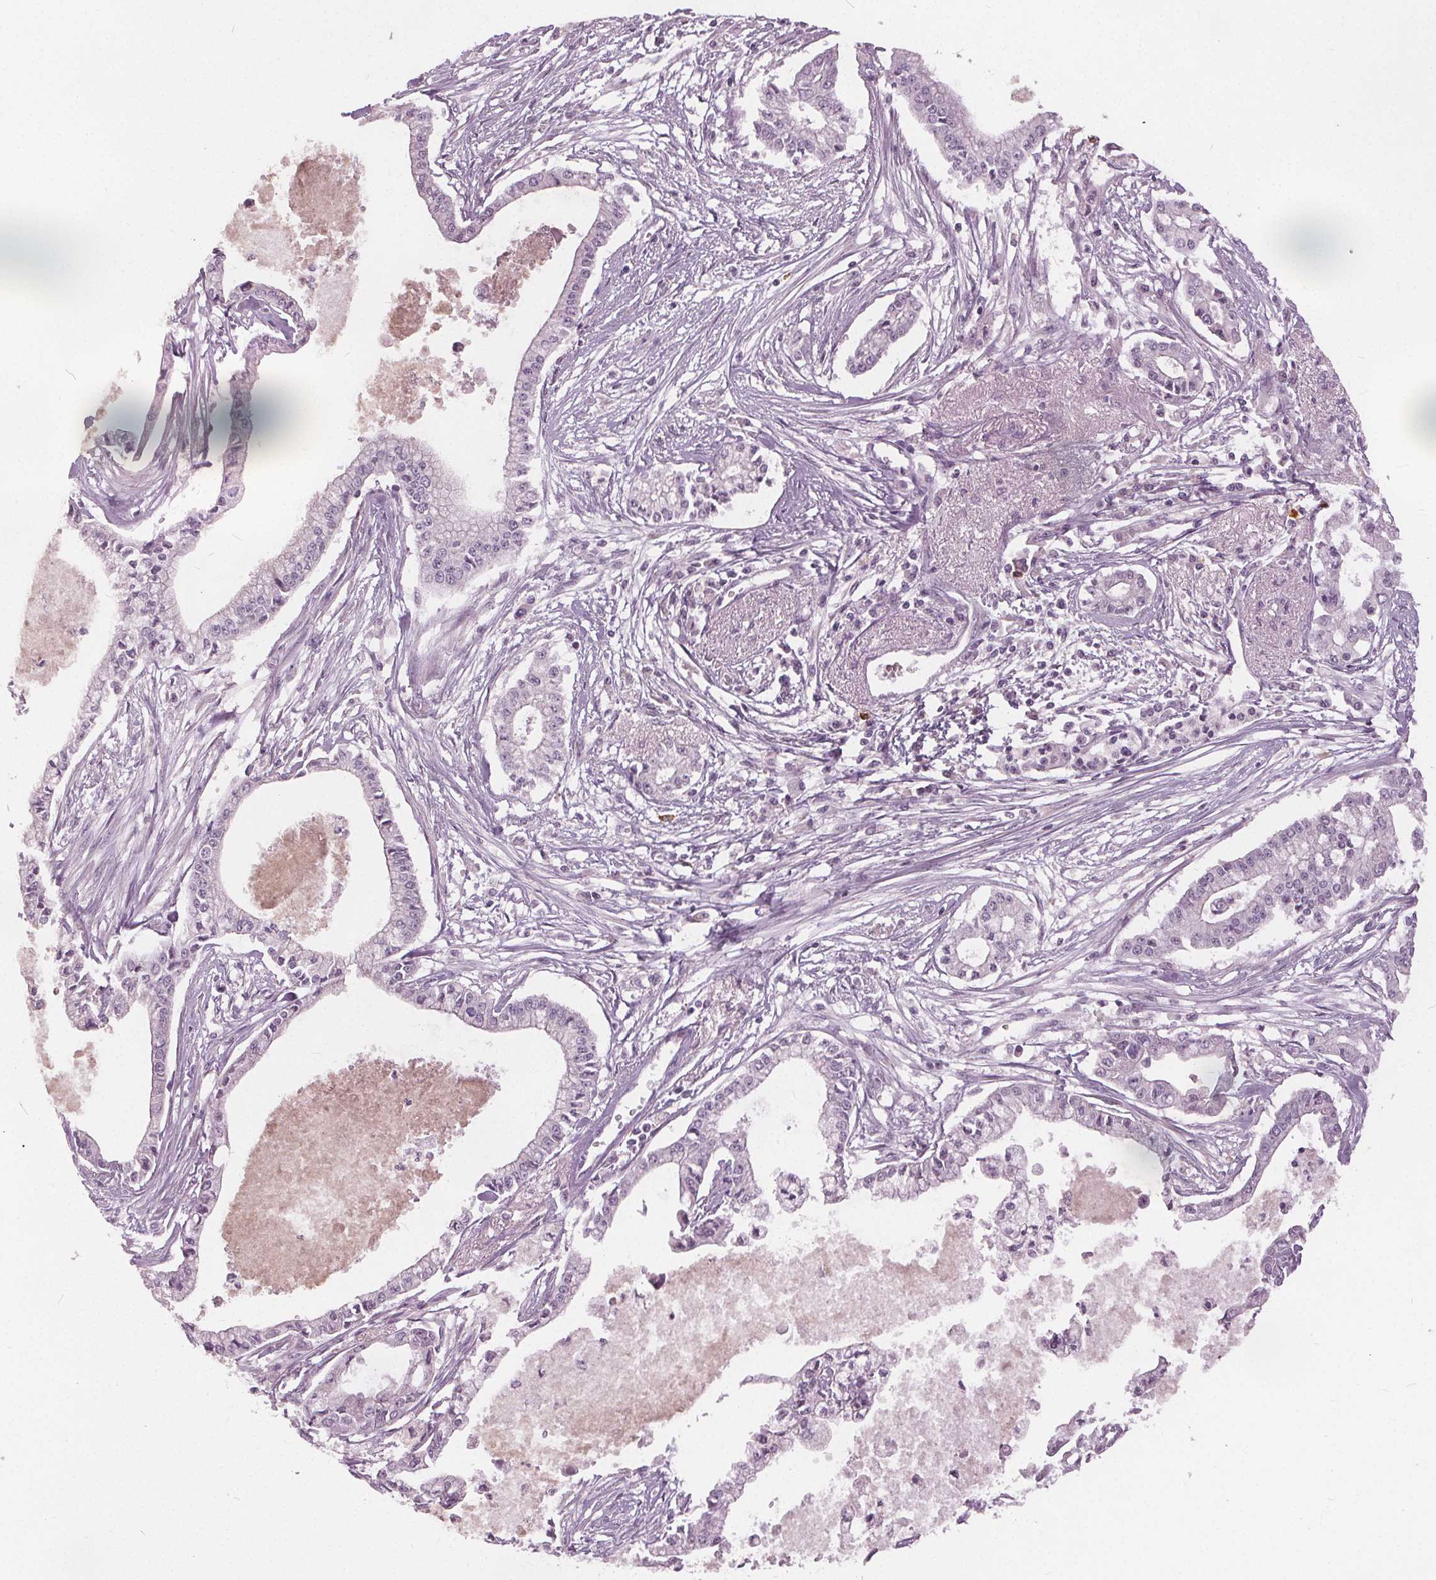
{"staining": {"intensity": "negative", "quantity": "none", "location": "none"}, "tissue": "pancreatic cancer", "cell_type": "Tumor cells", "image_type": "cancer", "snomed": [{"axis": "morphology", "description": "Adenocarcinoma, NOS"}, {"axis": "topography", "description": "Pancreas"}], "caption": "Immunohistochemistry (IHC) image of human pancreatic cancer stained for a protein (brown), which displays no positivity in tumor cells.", "gene": "KLK13", "patient": {"sex": "female", "age": 65}}